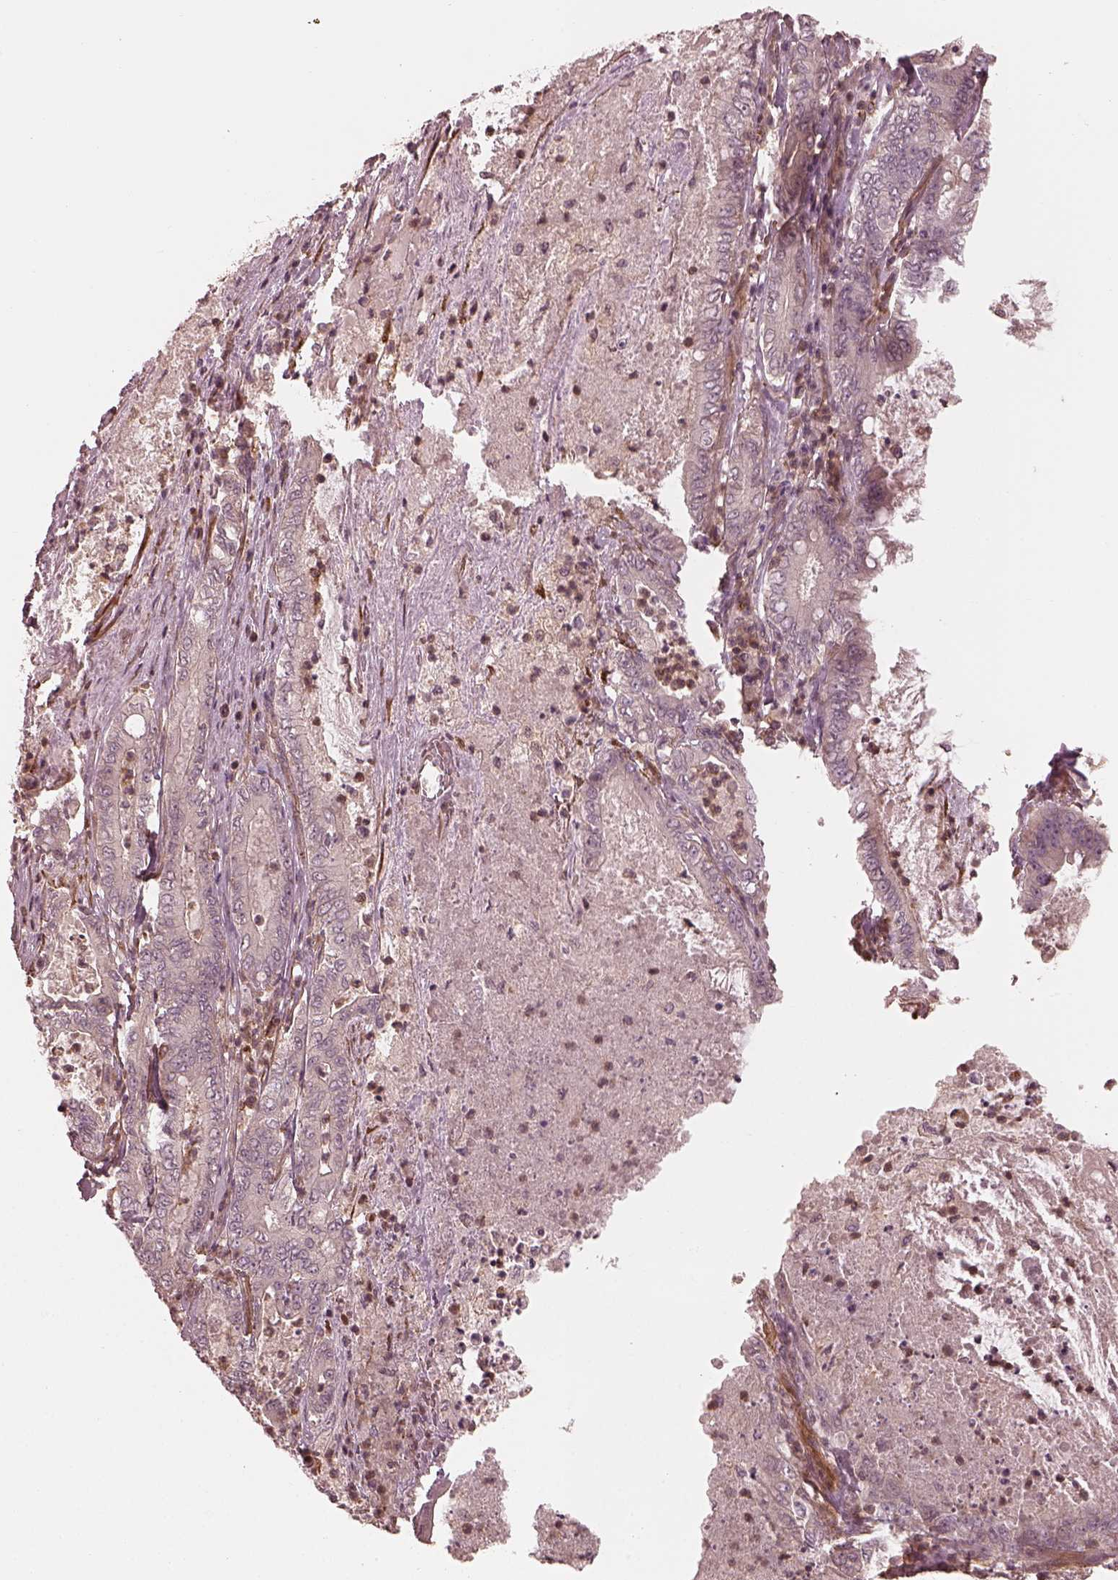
{"staining": {"intensity": "negative", "quantity": "none", "location": "none"}, "tissue": "pancreatic cancer", "cell_type": "Tumor cells", "image_type": "cancer", "snomed": [{"axis": "morphology", "description": "Adenocarcinoma, NOS"}, {"axis": "topography", "description": "Pancreas"}], "caption": "This photomicrograph is of adenocarcinoma (pancreatic) stained with immunohistochemistry to label a protein in brown with the nuclei are counter-stained blue. There is no staining in tumor cells.", "gene": "FAM107B", "patient": {"sex": "male", "age": 71}}